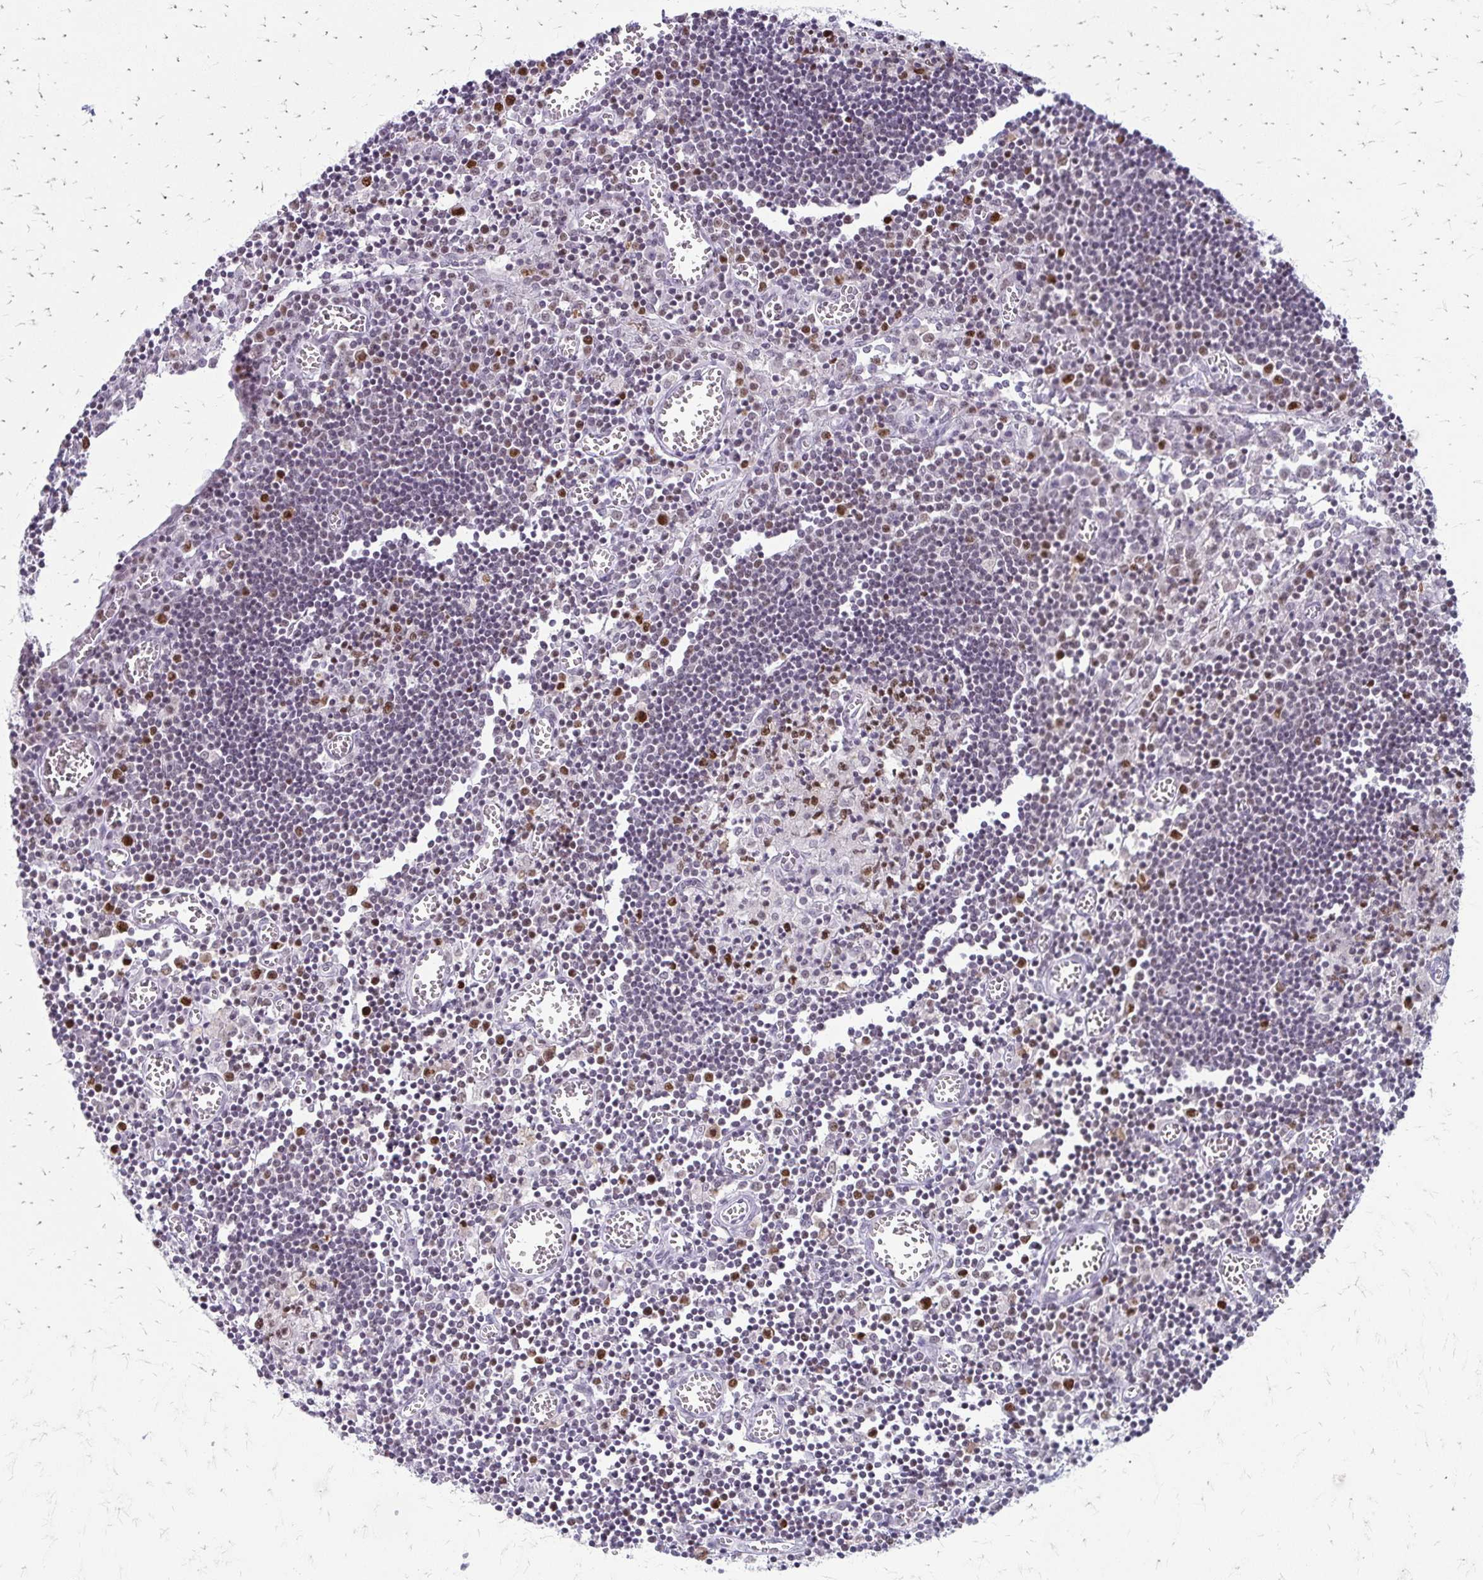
{"staining": {"intensity": "moderate", "quantity": "25%-75%", "location": "nuclear"}, "tissue": "lymph node", "cell_type": "Germinal center cells", "image_type": "normal", "snomed": [{"axis": "morphology", "description": "Normal tissue, NOS"}, {"axis": "topography", "description": "Lymph node"}], "caption": "Immunohistochemical staining of unremarkable human lymph node demonstrates 25%-75% levels of moderate nuclear protein staining in approximately 25%-75% of germinal center cells. Nuclei are stained in blue.", "gene": "EED", "patient": {"sex": "male", "age": 66}}